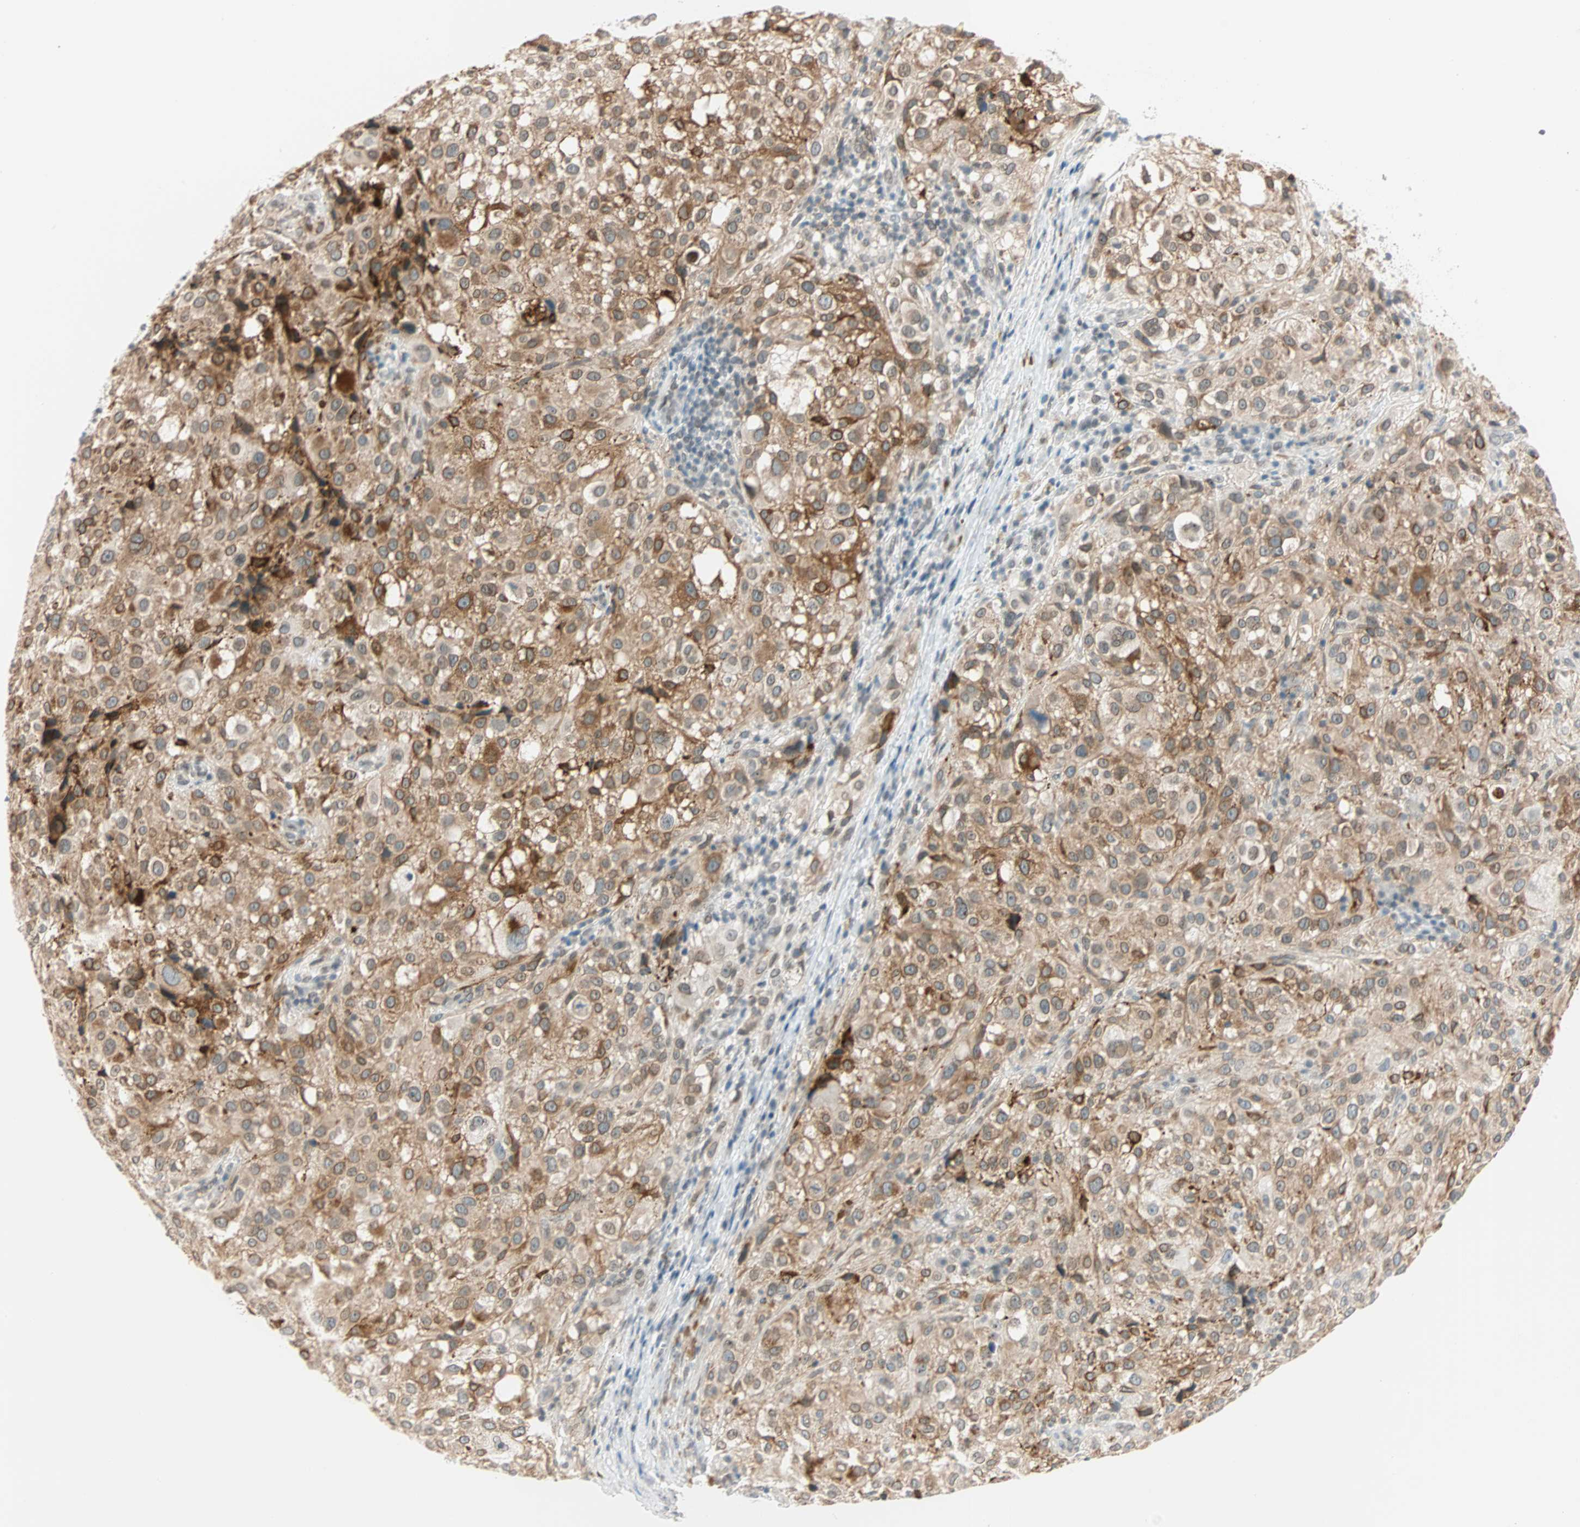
{"staining": {"intensity": "moderate", "quantity": ">75%", "location": "cytoplasmic/membranous"}, "tissue": "melanoma", "cell_type": "Tumor cells", "image_type": "cancer", "snomed": [{"axis": "morphology", "description": "Necrosis, NOS"}, {"axis": "morphology", "description": "Malignant melanoma, NOS"}, {"axis": "topography", "description": "Skin"}], "caption": "Melanoma stained for a protein displays moderate cytoplasmic/membranous positivity in tumor cells. Nuclei are stained in blue.", "gene": "BCAN", "patient": {"sex": "female", "age": 87}}